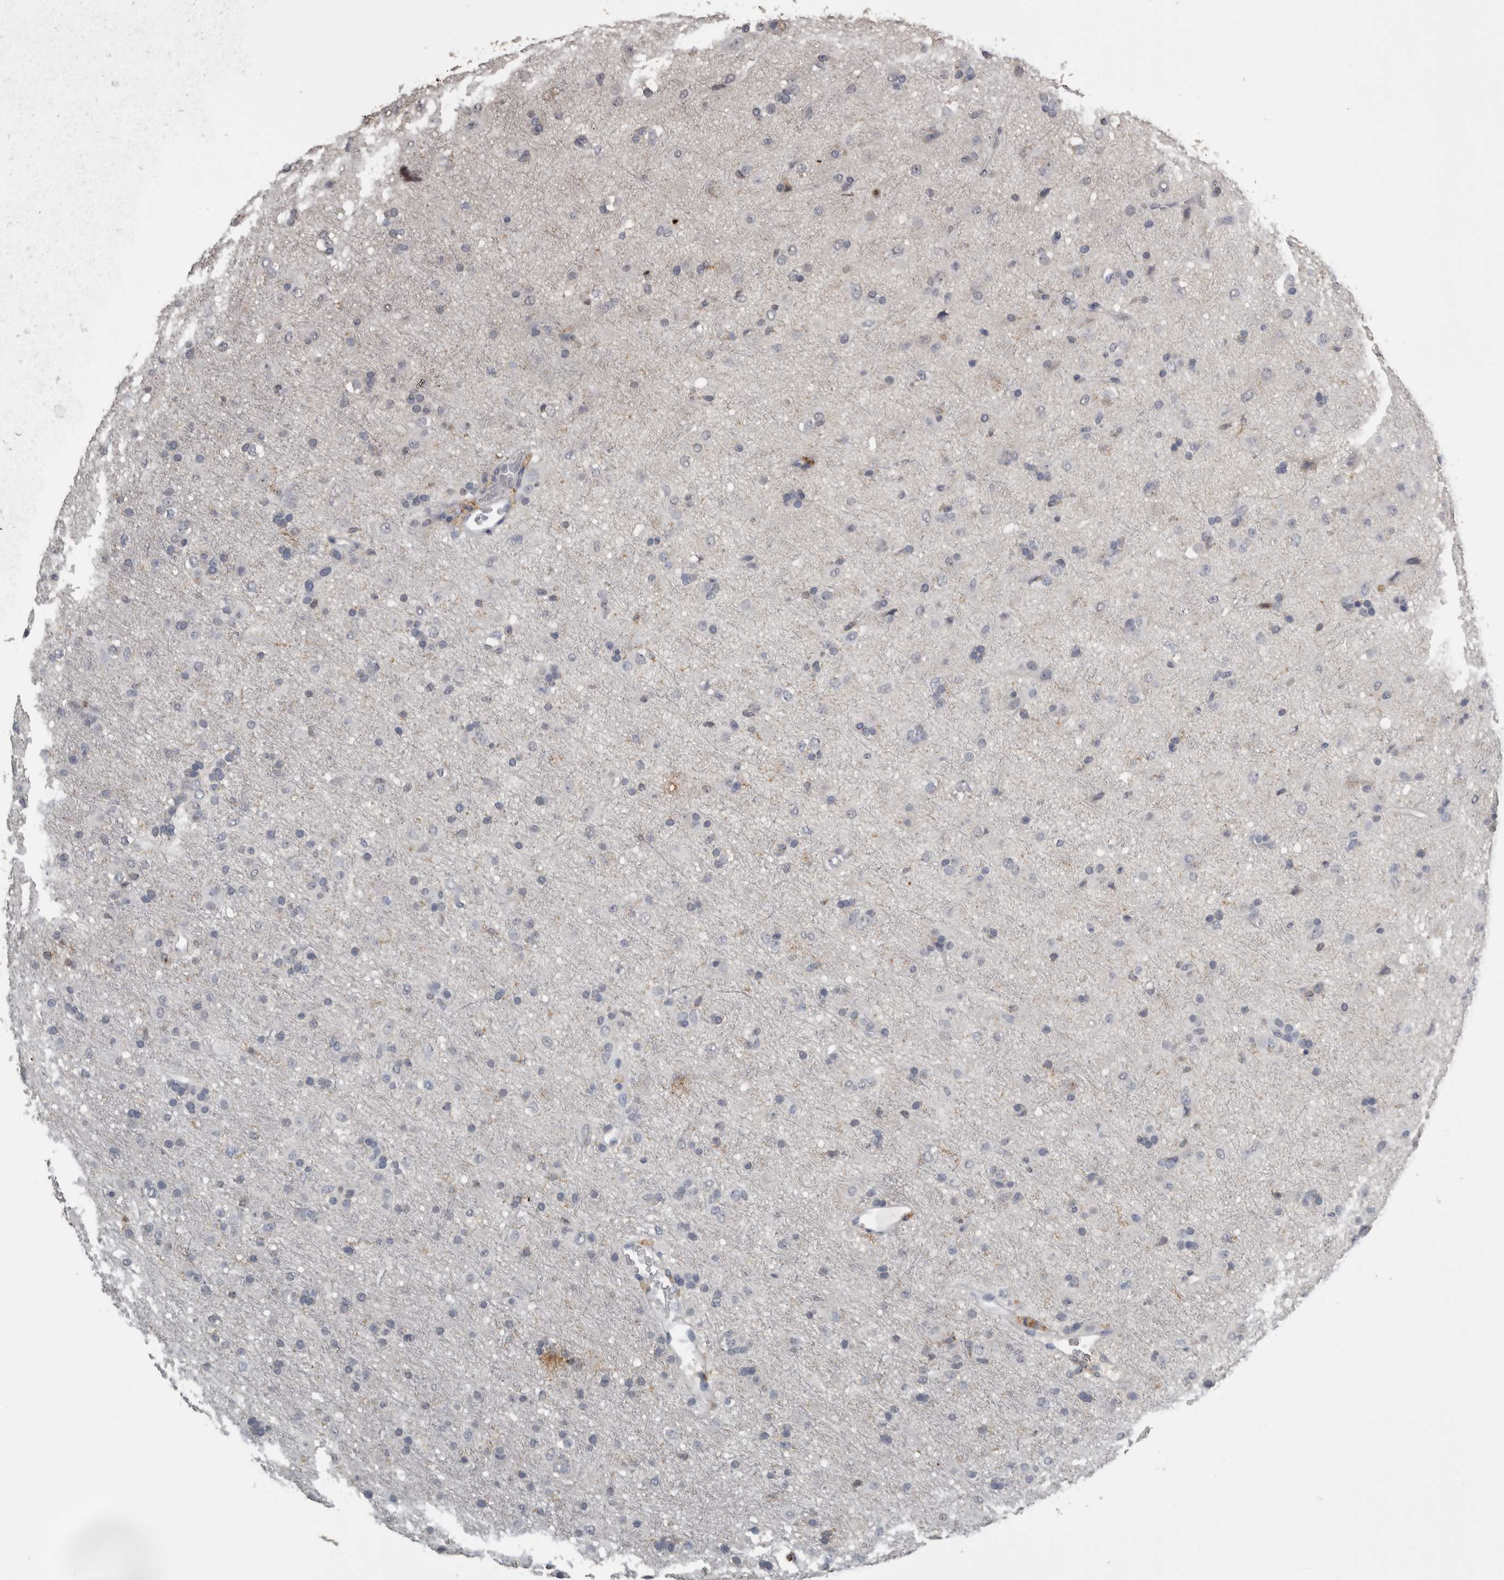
{"staining": {"intensity": "negative", "quantity": "none", "location": "none"}, "tissue": "glioma", "cell_type": "Tumor cells", "image_type": "cancer", "snomed": [{"axis": "morphology", "description": "Glioma, malignant, Low grade"}, {"axis": "topography", "description": "Brain"}], "caption": "This is a histopathology image of immunohistochemistry (IHC) staining of malignant low-grade glioma, which shows no staining in tumor cells.", "gene": "PIK3AP1", "patient": {"sex": "male", "age": 65}}